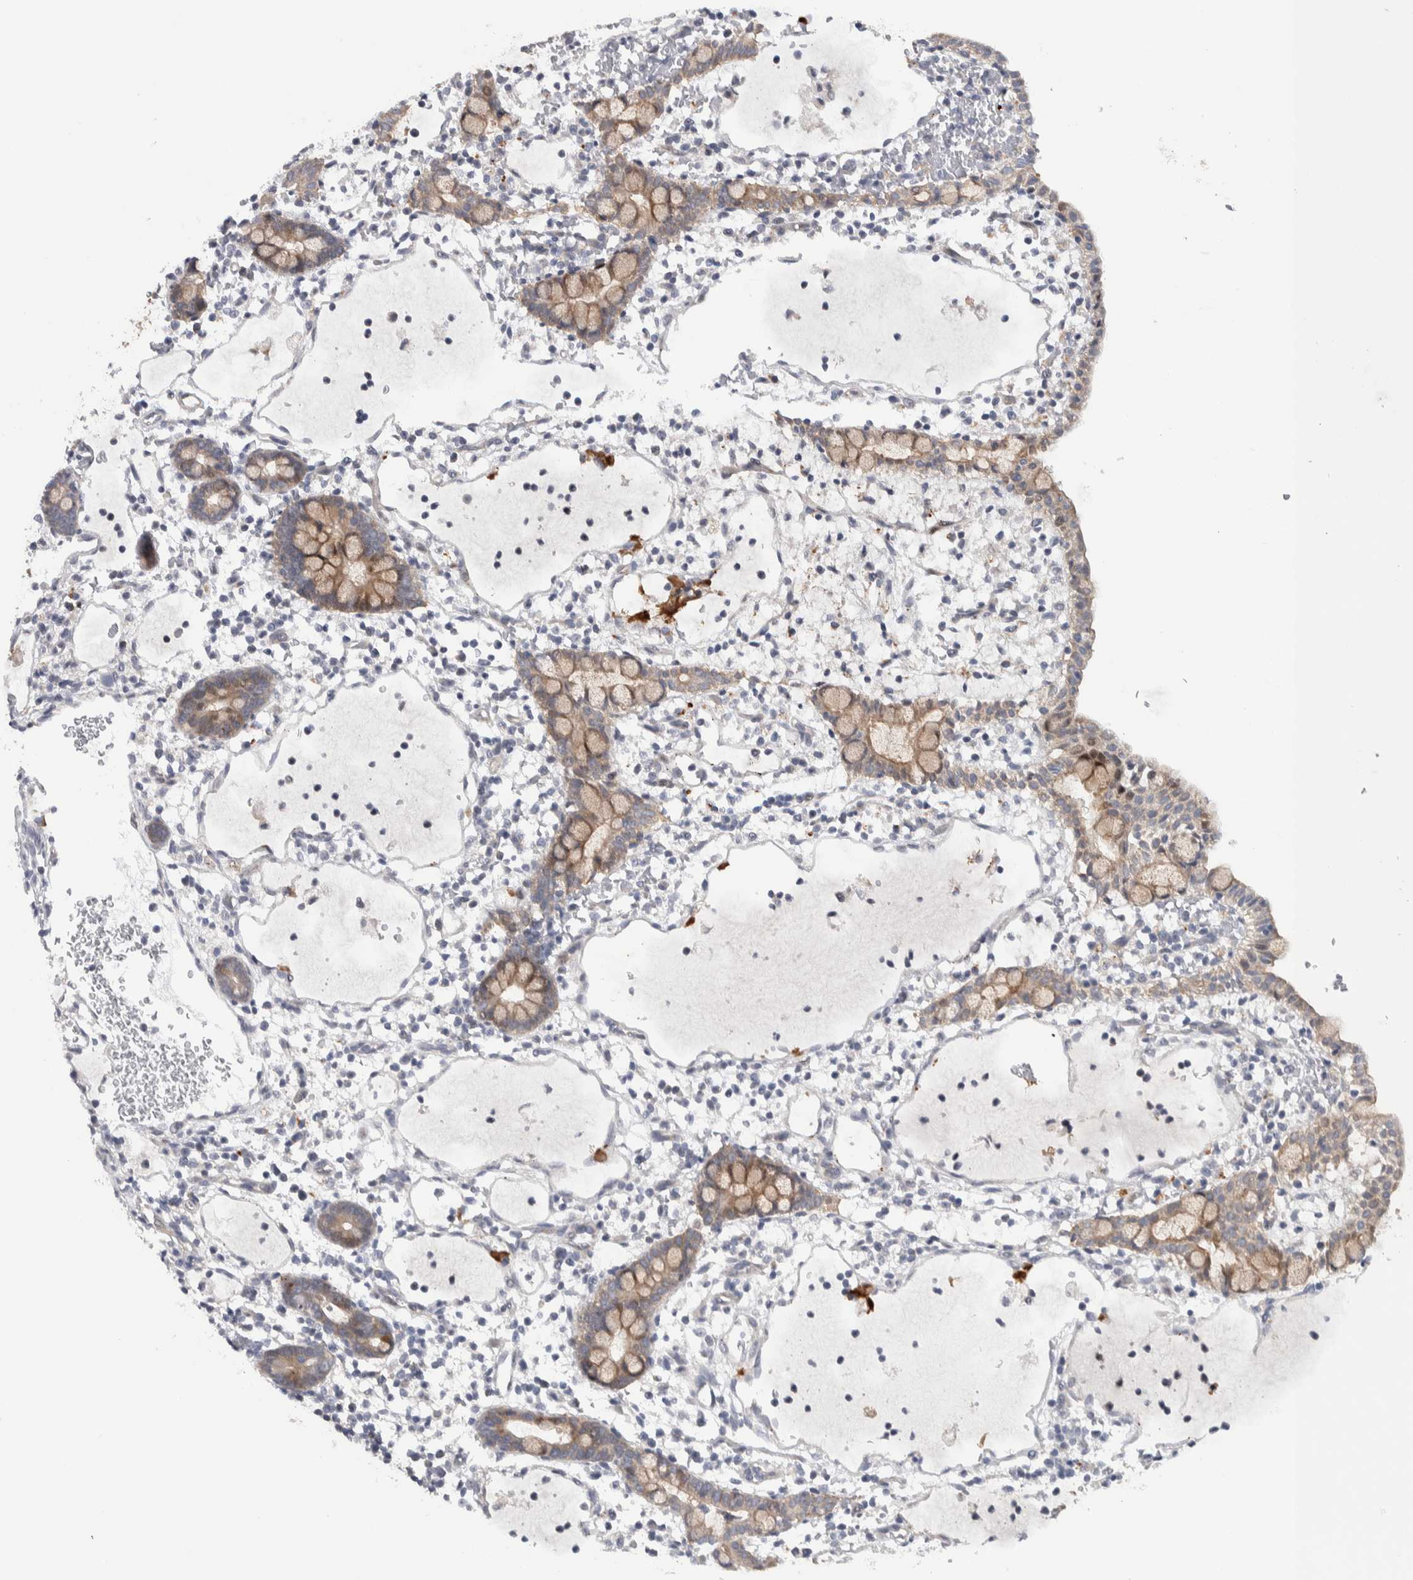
{"staining": {"intensity": "moderate", "quantity": ">75%", "location": "cytoplasmic/membranous"}, "tissue": "small intestine", "cell_type": "Glandular cells", "image_type": "normal", "snomed": [{"axis": "morphology", "description": "Normal tissue, NOS"}, {"axis": "morphology", "description": "Developmental malformation"}, {"axis": "topography", "description": "Small intestine"}], "caption": "Protein staining of benign small intestine displays moderate cytoplasmic/membranous staining in approximately >75% of glandular cells. (DAB IHC, brown staining for protein, blue staining for nuclei).", "gene": "PRRG4", "patient": {"sex": "male"}}